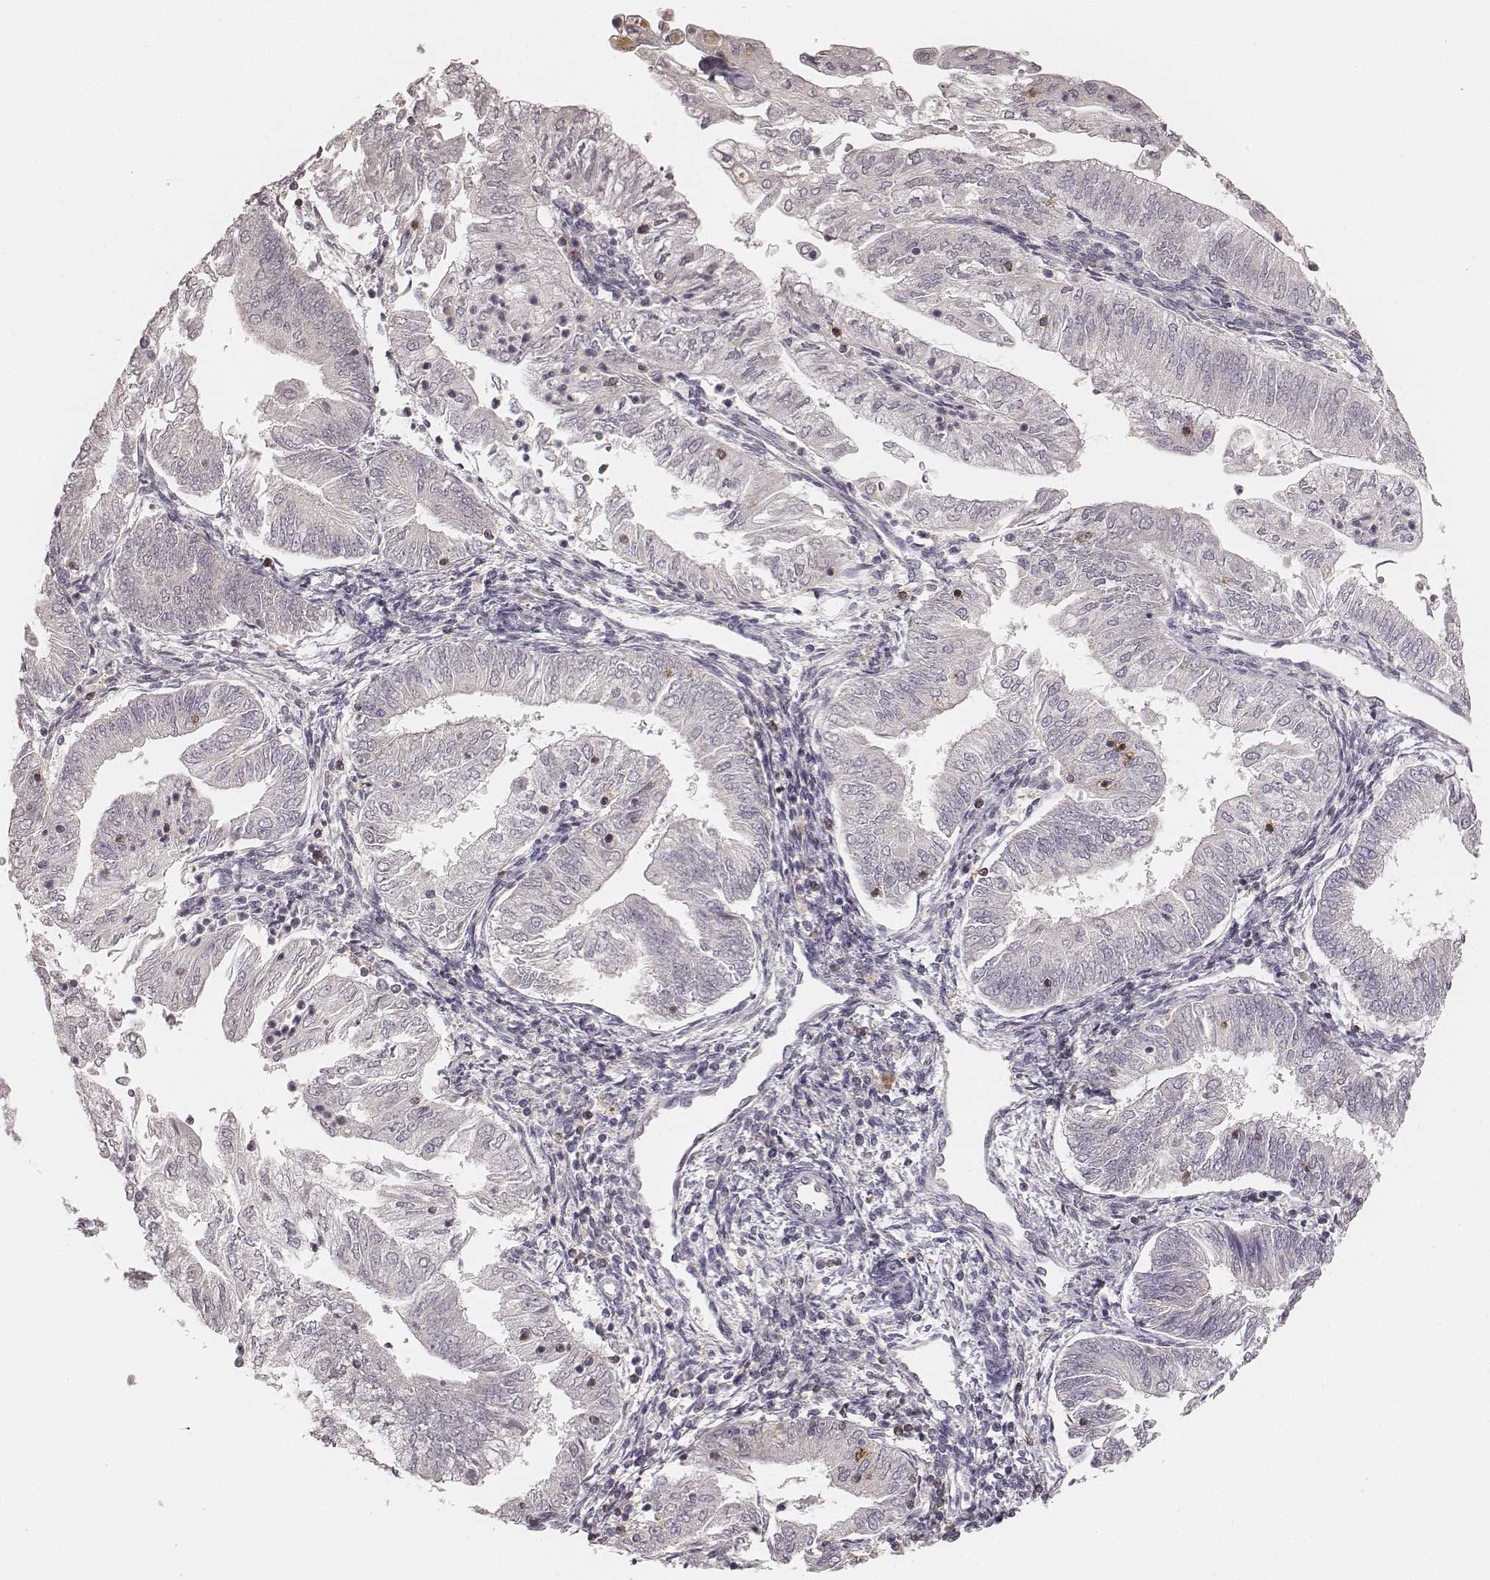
{"staining": {"intensity": "negative", "quantity": "none", "location": "none"}, "tissue": "endometrial cancer", "cell_type": "Tumor cells", "image_type": "cancer", "snomed": [{"axis": "morphology", "description": "Adenocarcinoma, NOS"}, {"axis": "topography", "description": "Endometrium"}], "caption": "Tumor cells are negative for protein expression in human endometrial adenocarcinoma.", "gene": "CD8A", "patient": {"sex": "female", "age": 55}}